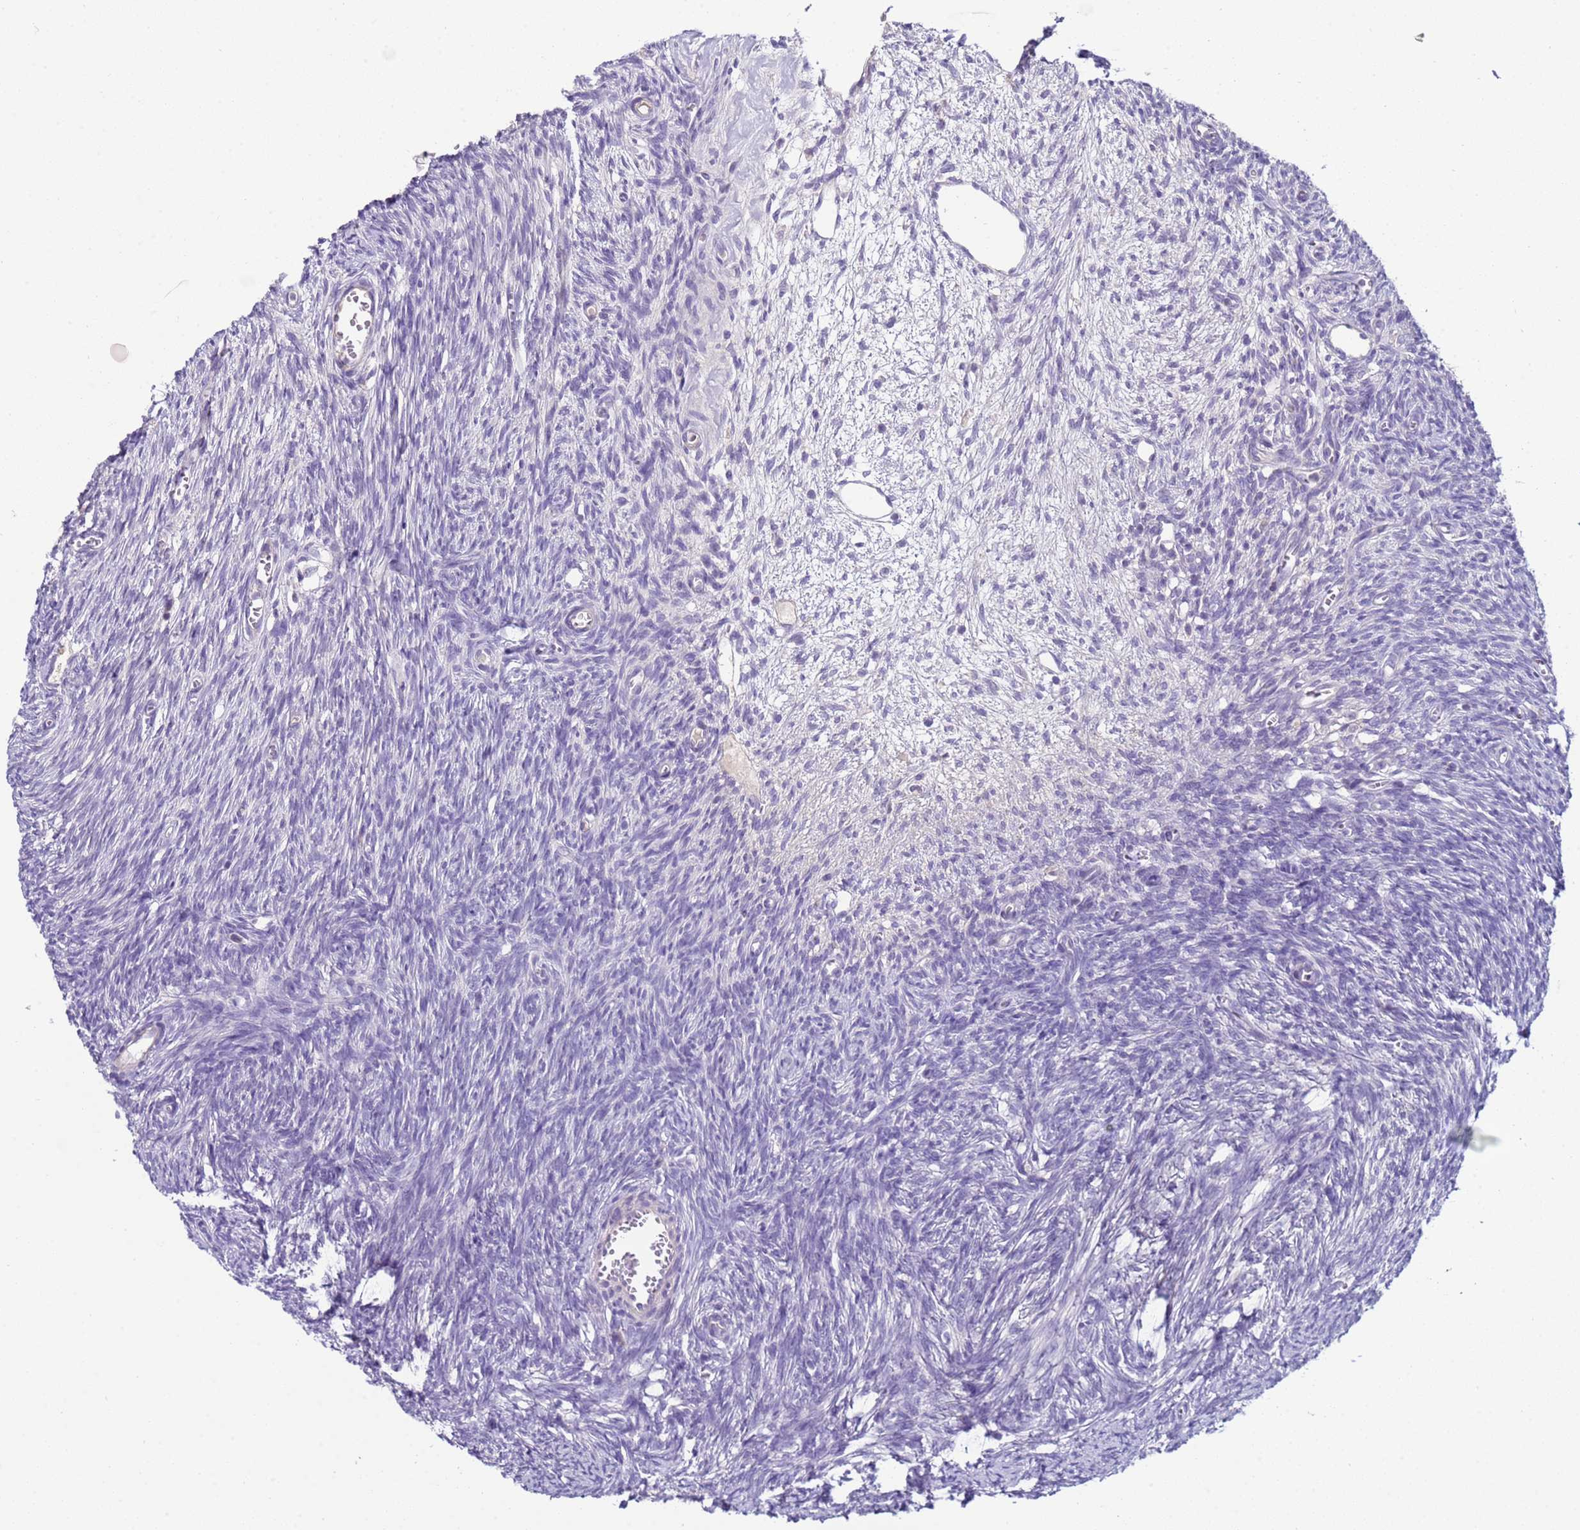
{"staining": {"intensity": "negative", "quantity": "none", "location": "none"}, "tissue": "ovary", "cell_type": "Follicle cells", "image_type": "normal", "snomed": [{"axis": "morphology", "description": "Normal tissue, NOS"}, {"axis": "topography", "description": "Ovary"}], "caption": "Immunohistochemistry (IHC) histopathology image of benign ovary: ovary stained with DAB (3,3'-diaminobenzidine) demonstrates no significant protein positivity in follicle cells.", "gene": "TRIM51G", "patient": {"sex": "female", "age": 44}}